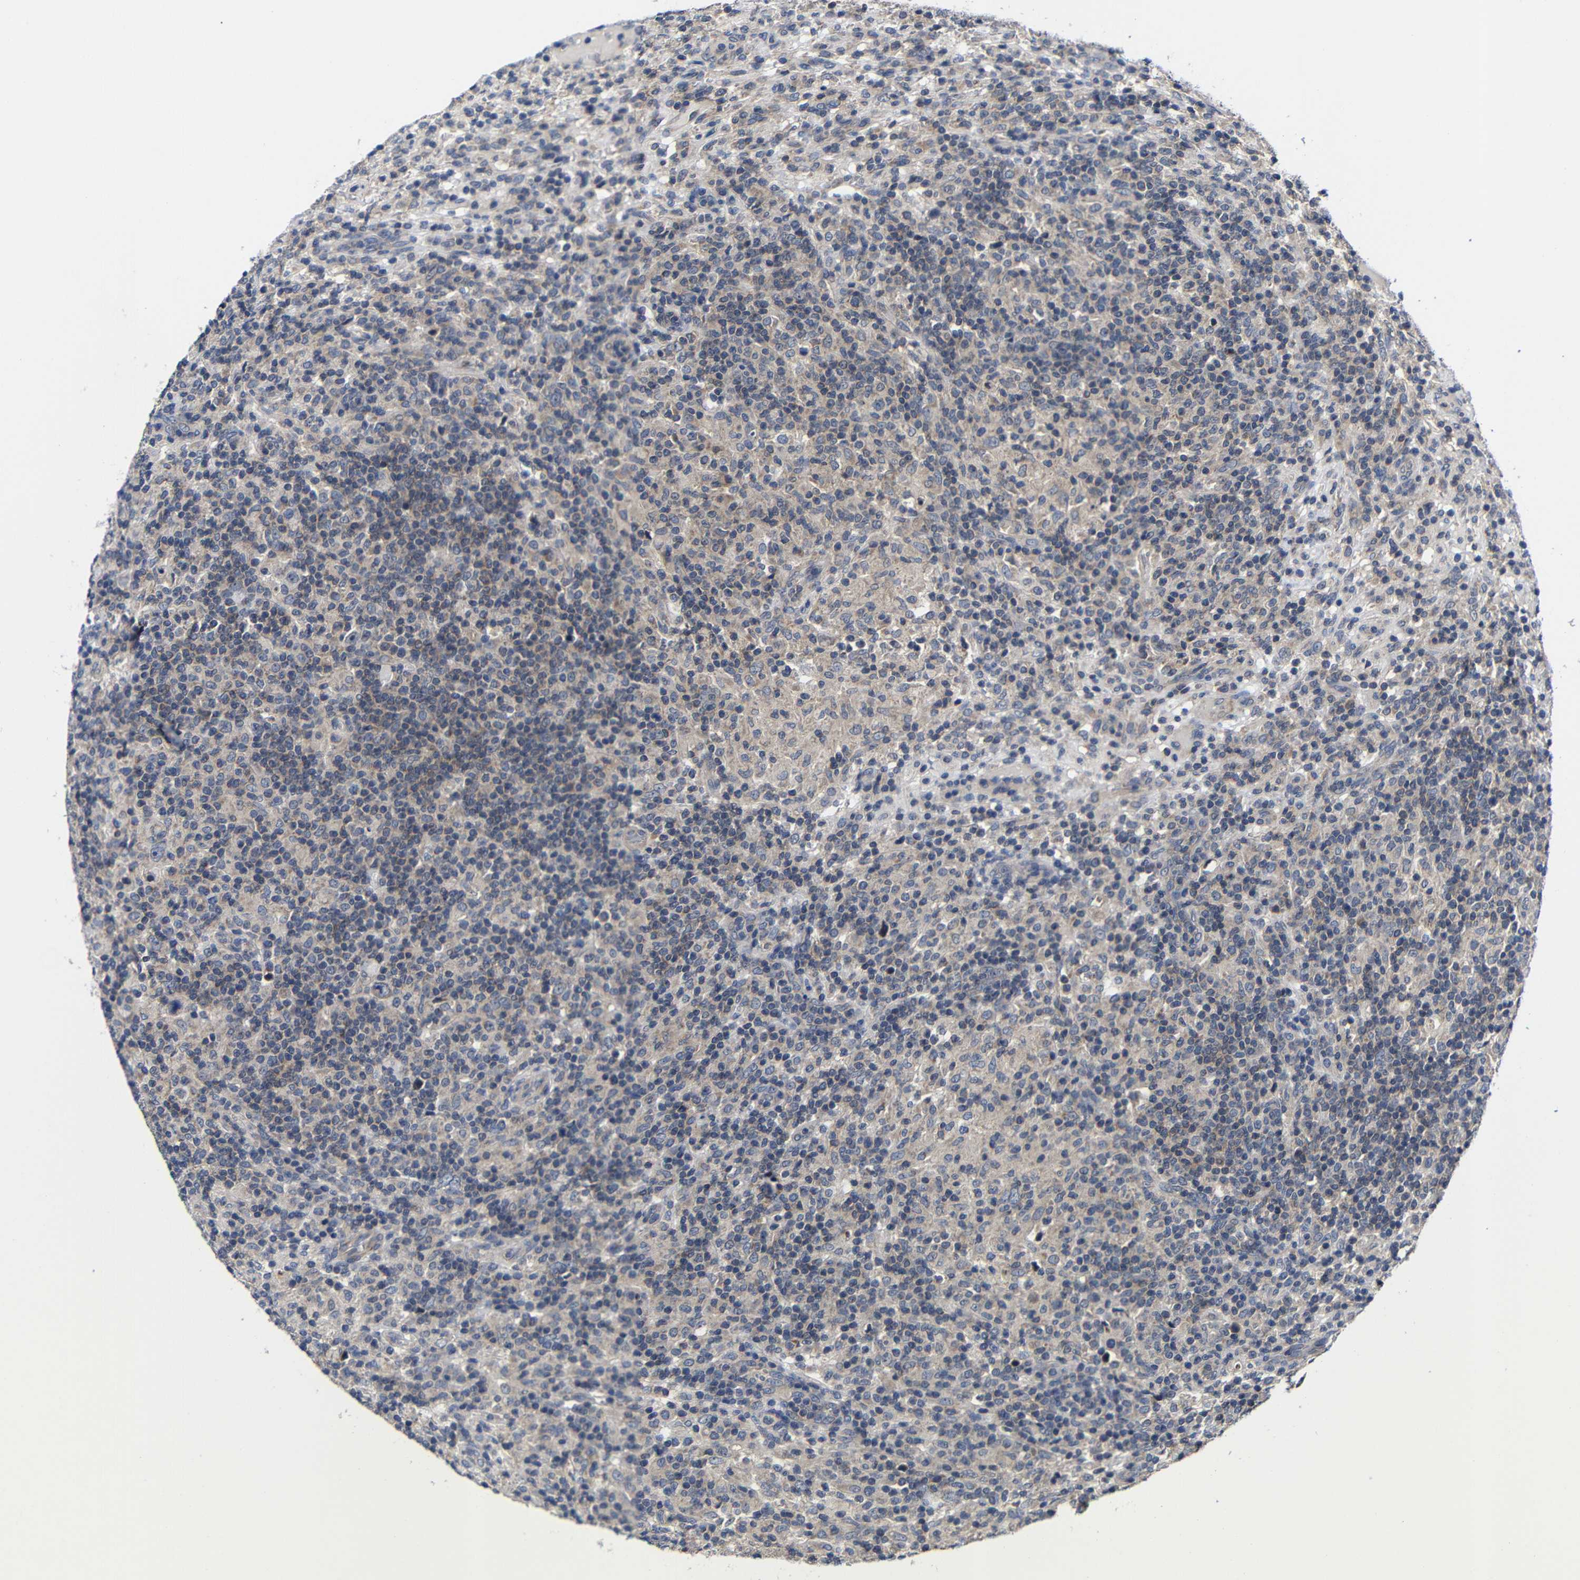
{"staining": {"intensity": "negative", "quantity": "none", "location": "none"}, "tissue": "lymphoma", "cell_type": "Tumor cells", "image_type": "cancer", "snomed": [{"axis": "morphology", "description": "Hodgkin's disease, NOS"}, {"axis": "topography", "description": "Lymph node"}], "caption": "The IHC photomicrograph has no significant staining in tumor cells of lymphoma tissue.", "gene": "LPAR5", "patient": {"sex": "male", "age": 70}}